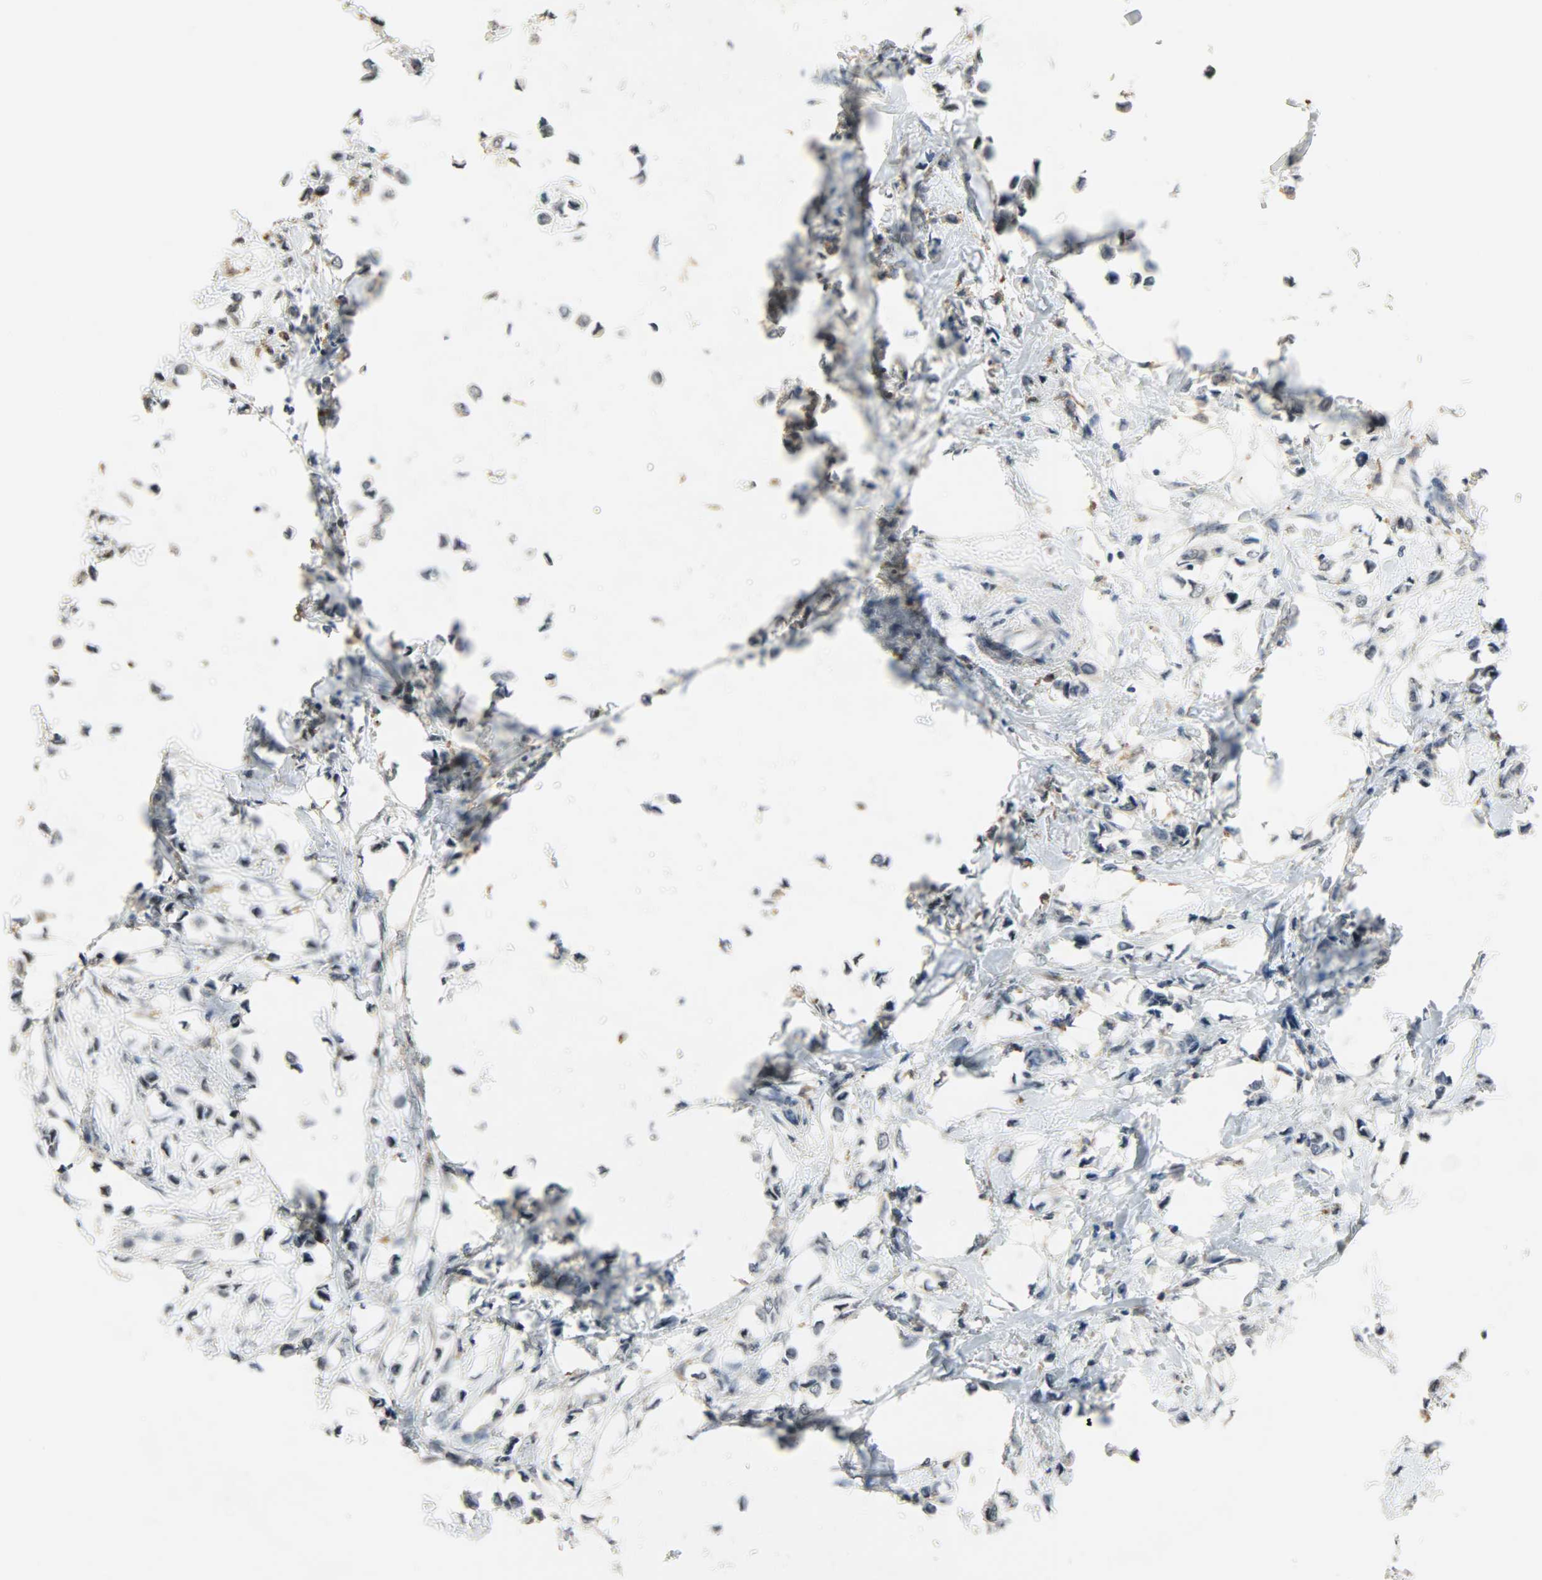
{"staining": {"intensity": "negative", "quantity": "none", "location": "none"}, "tissue": "breast cancer", "cell_type": "Tumor cells", "image_type": "cancer", "snomed": [{"axis": "morphology", "description": "Lobular carcinoma"}, {"axis": "topography", "description": "Breast"}], "caption": "Tumor cells show no significant staining in breast cancer (lobular carcinoma).", "gene": "SKAP2", "patient": {"sex": "female", "age": 51}}